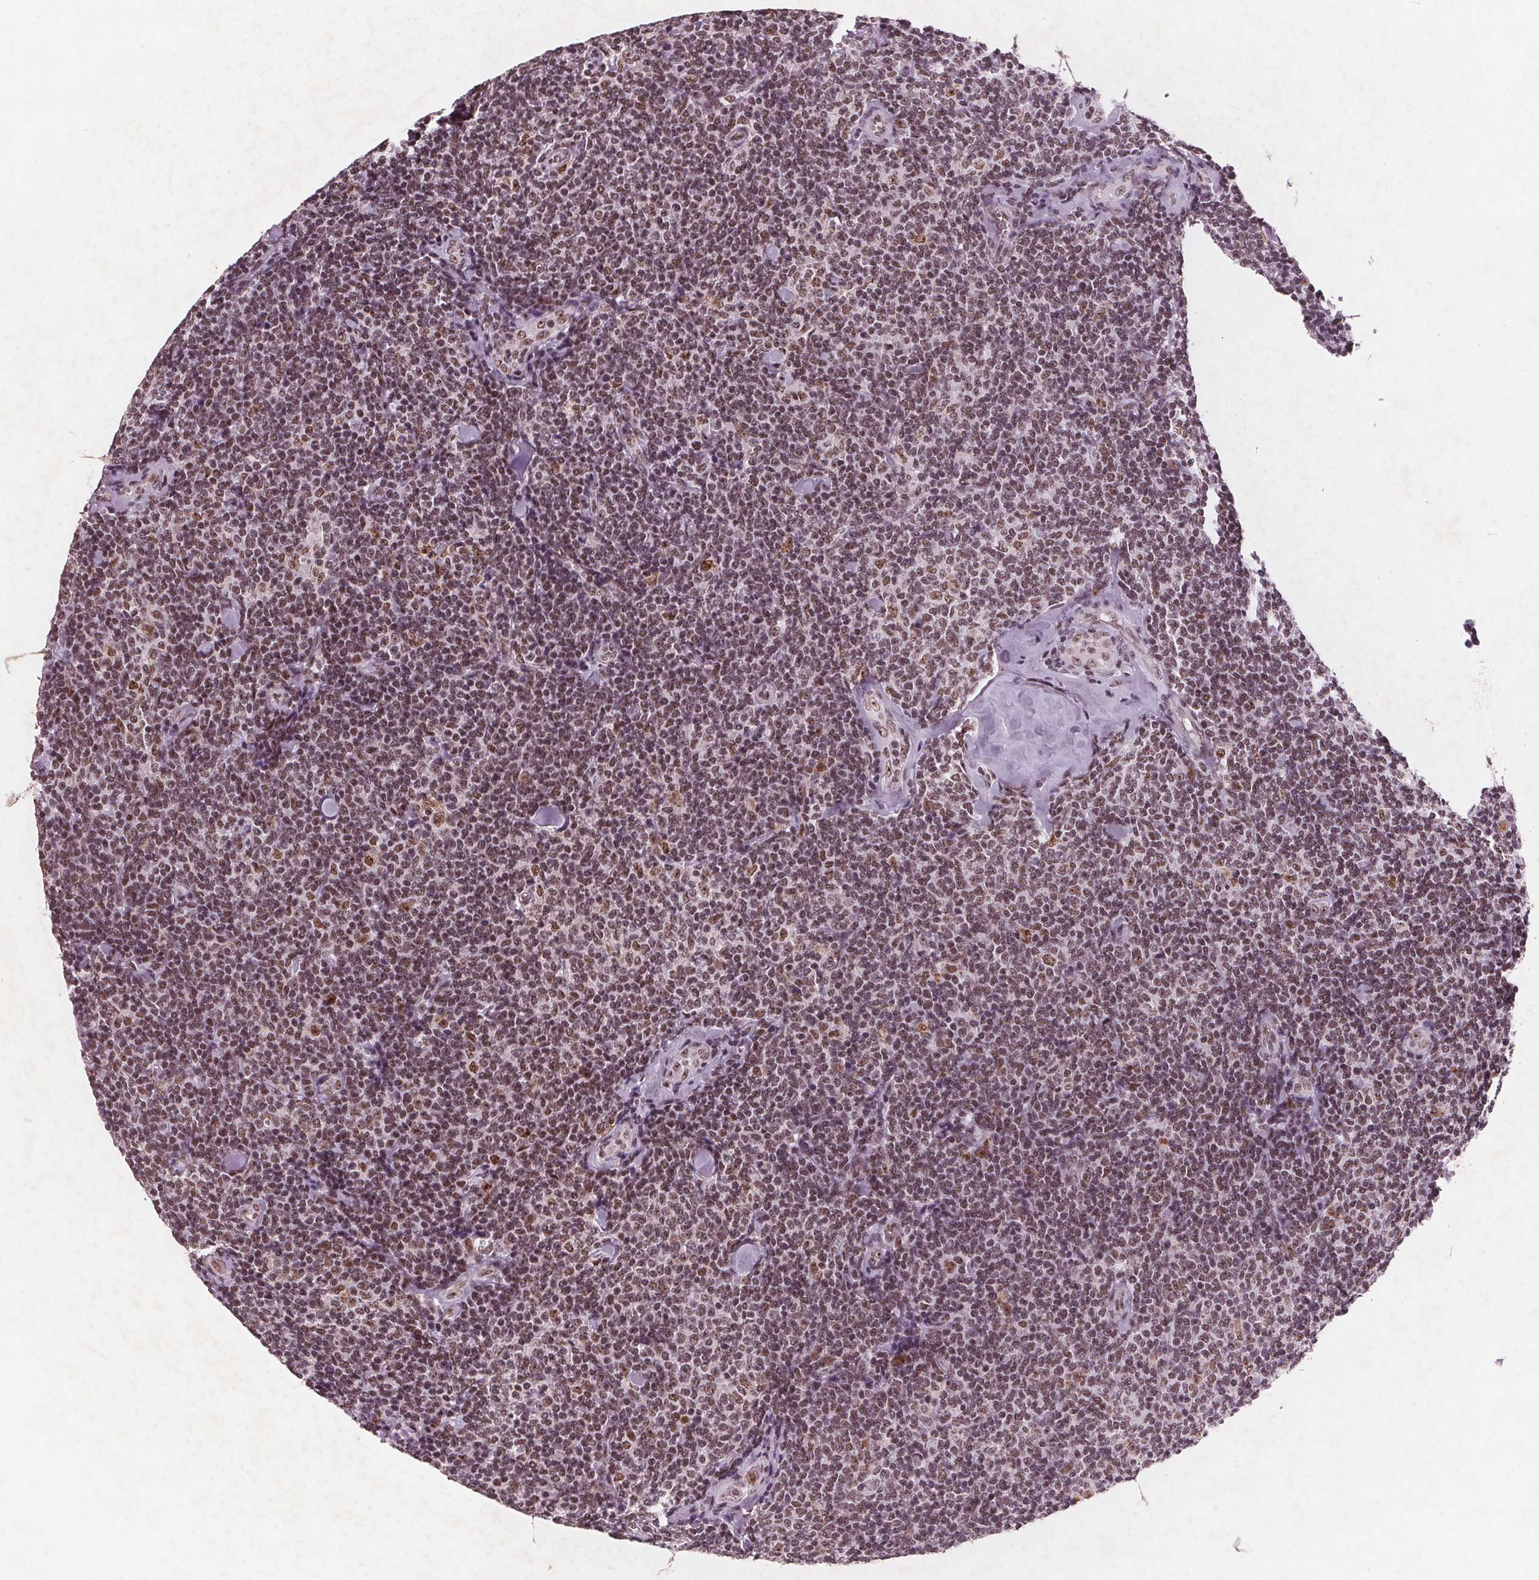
{"staining": {"intensity": "moderate", "quantity": ">75%", "location": "nuclear"}, "tissue": "lymphoma", "cell_type": "Tumor cells", "image_type": "cancer", "snomed": [{"axis": "morphology", "description": "Malignant lymphoma, non-Hodgkin's type, Low grade"}, {"axis": "topography", "description": "Lymph node"}], "caption": "Lymphoma stained for a protein (brown) displays moderate nuclear positive positivity in about >75% of tumor cells.", "gene": "RPS6KA2", "patient": {"sex": "female", "age": 56}}